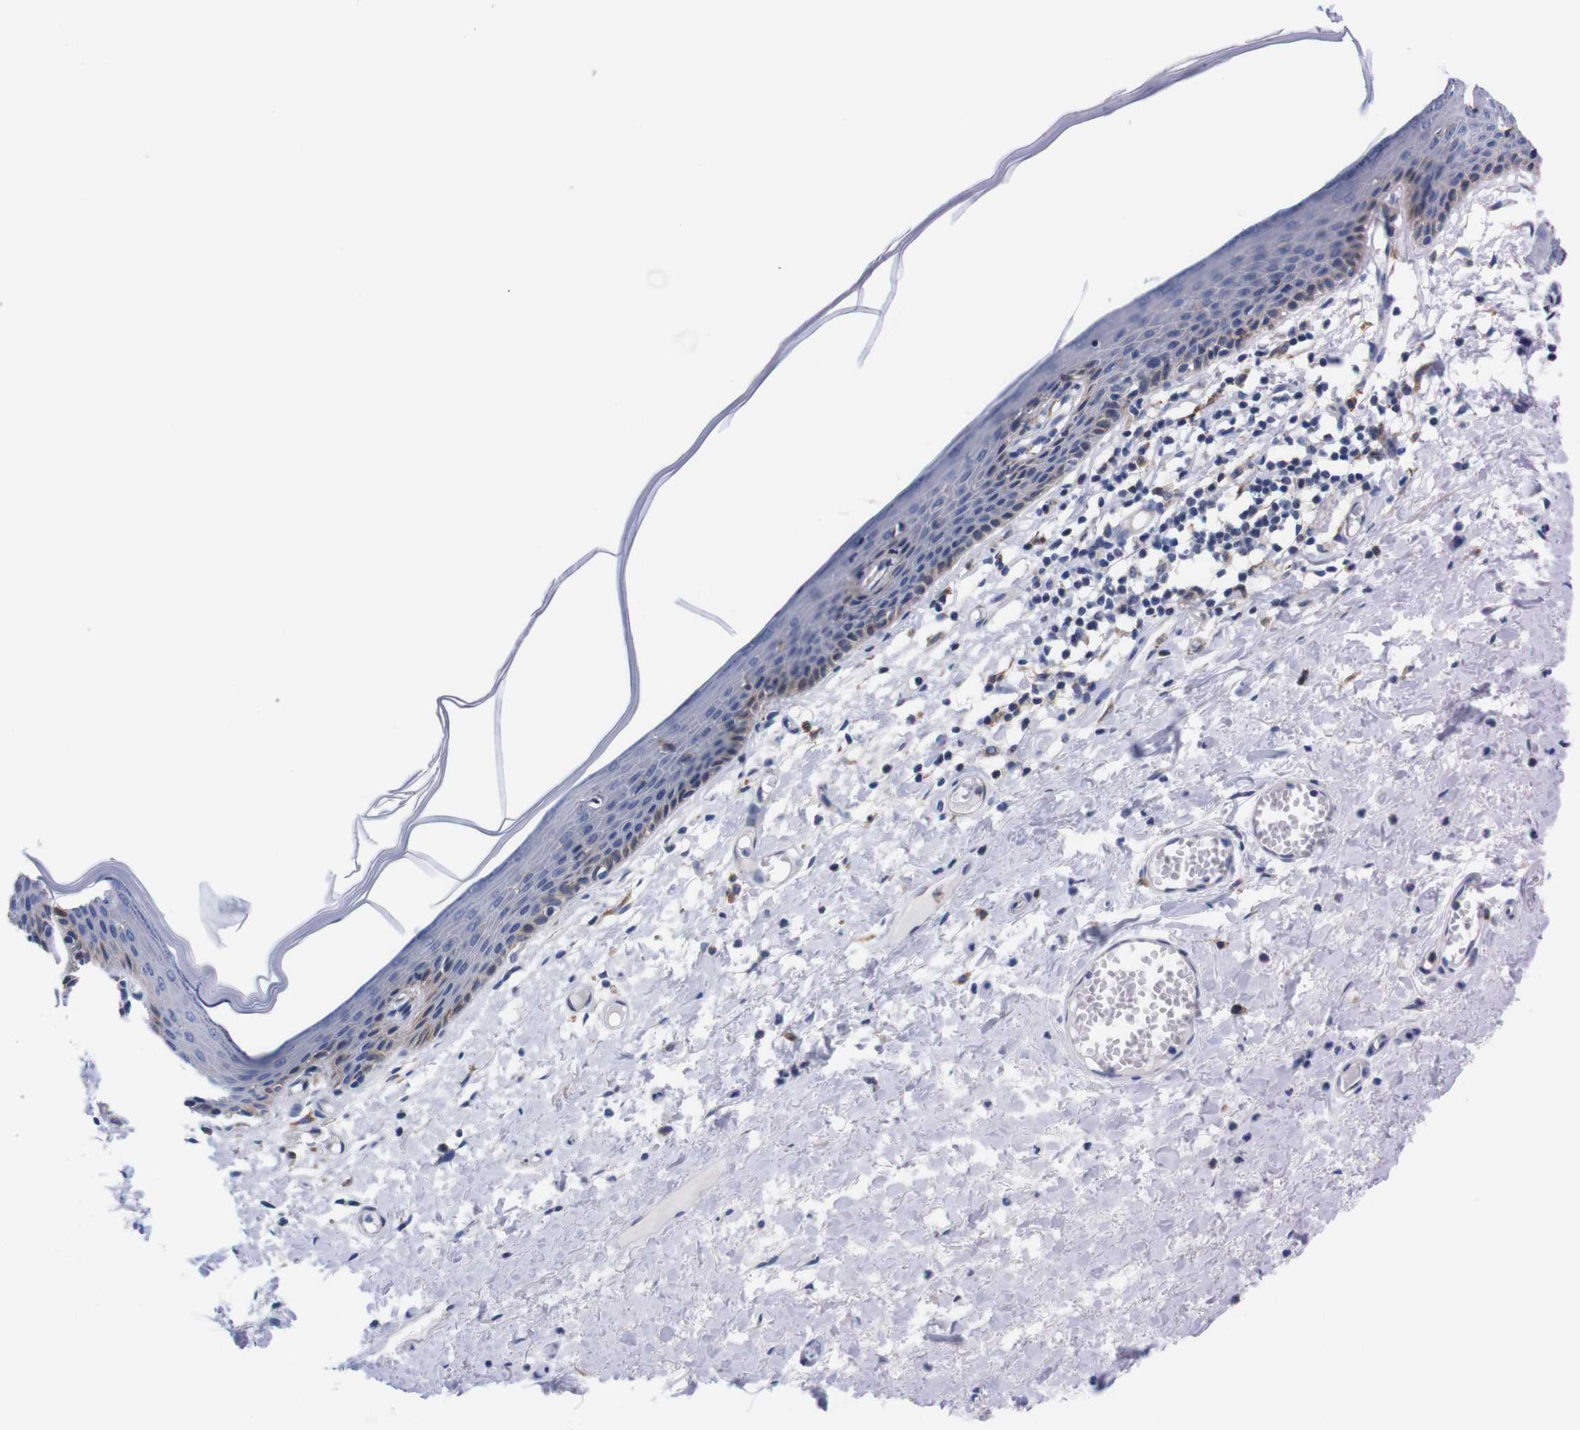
{"staining": {"intensity": "negative", "quantity": "none", "location": "none"}, "tissue": "skin", "cell_type": "Epidermal cells", "image_type": "normal", "snomed": [{"axis": "morphology", "description": "Normal tissue, NOS"}, {"axis": "topography", "description": "Vulva"}], "caption": "Immunohistochemistry (IHC) image of unremarkable skin: human skin stained with DAB (3,3'-diaminobenzidine) exhibits no significant protein positivity in epidermal cells.", "gene": "NEBL", "patient": {"sex": "female", "age": 54}}